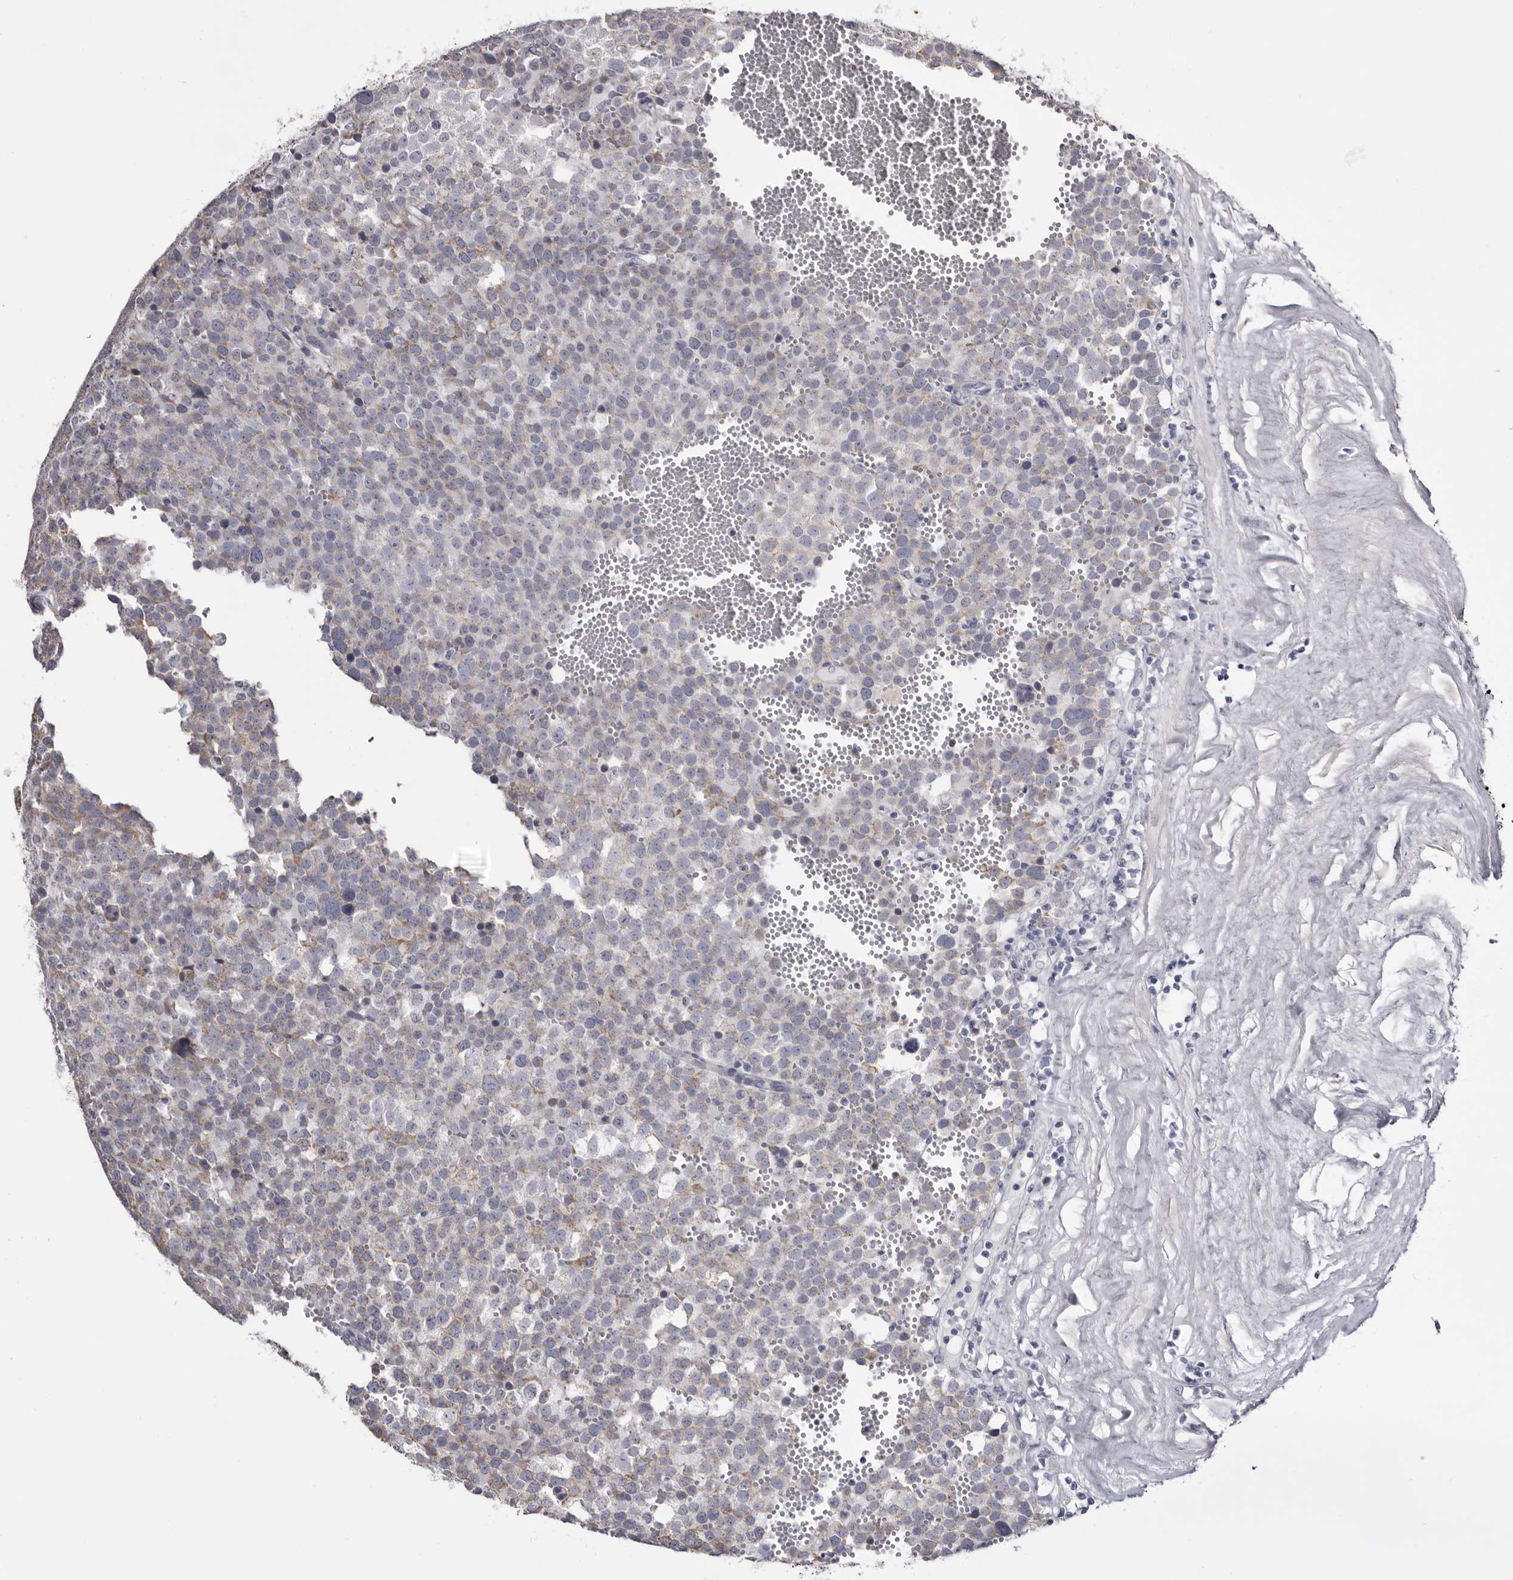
{"staining": {"intensity": "weak", "quantity": "<25%", "location": "cytoplasmic/membranous"}, "tissue": "testis cancer", "cell_type": "Tumor cells", "image_type": "cancer", "snomed": [{"axis": "morphology", "description": "Seminoma, NOS"}, {"axis": "topography", "description": "Testis"}], "caption": "Tumor cells show no significant expression in testis cancer.", "gene": "CASQ1", "patient": {"sex": "male", "age": 71}}